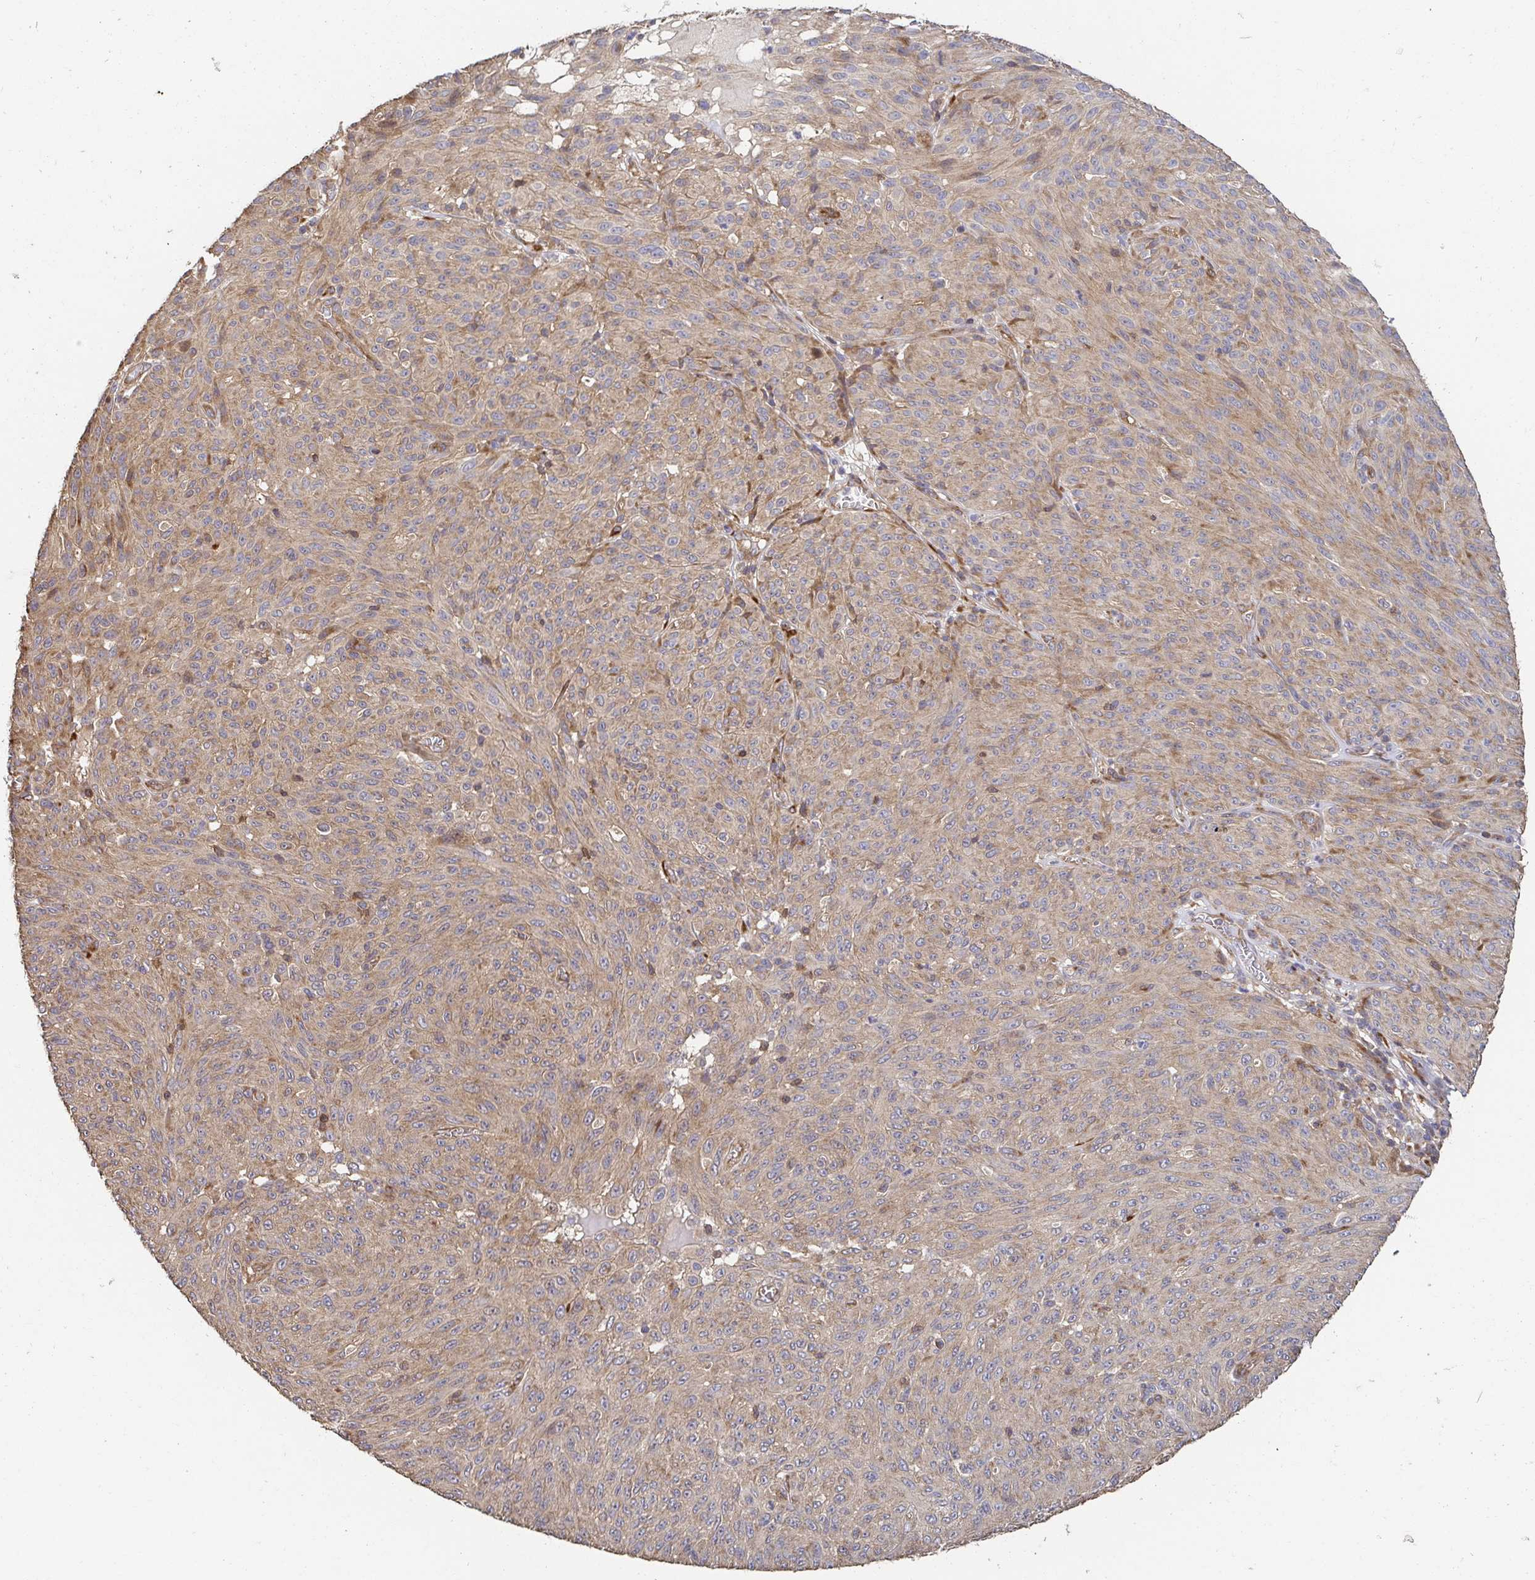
{"staining": {"intensity": "moderate", "quantity": ">75%", "location": "cytoplasmic/membranous,nuclear"}, "tissue": "melanoma", "cell_type": "Tumor cells", "image_type": "cancer", "snomed": [{"axis": "morphology", "description": "Malignant melanoma, NOS"}, {"axis": "topography", "description": "Skin"}], "caption": "Immunohistochemical staining of human malignant melanoma displays moderate cytoplasmic/membranous and nuclear protein positivity in about >75% of tumor cells. Nuclei are stained in blue.", "gene": "APBB1", "patient": {"sex": "male", "age": 85}}